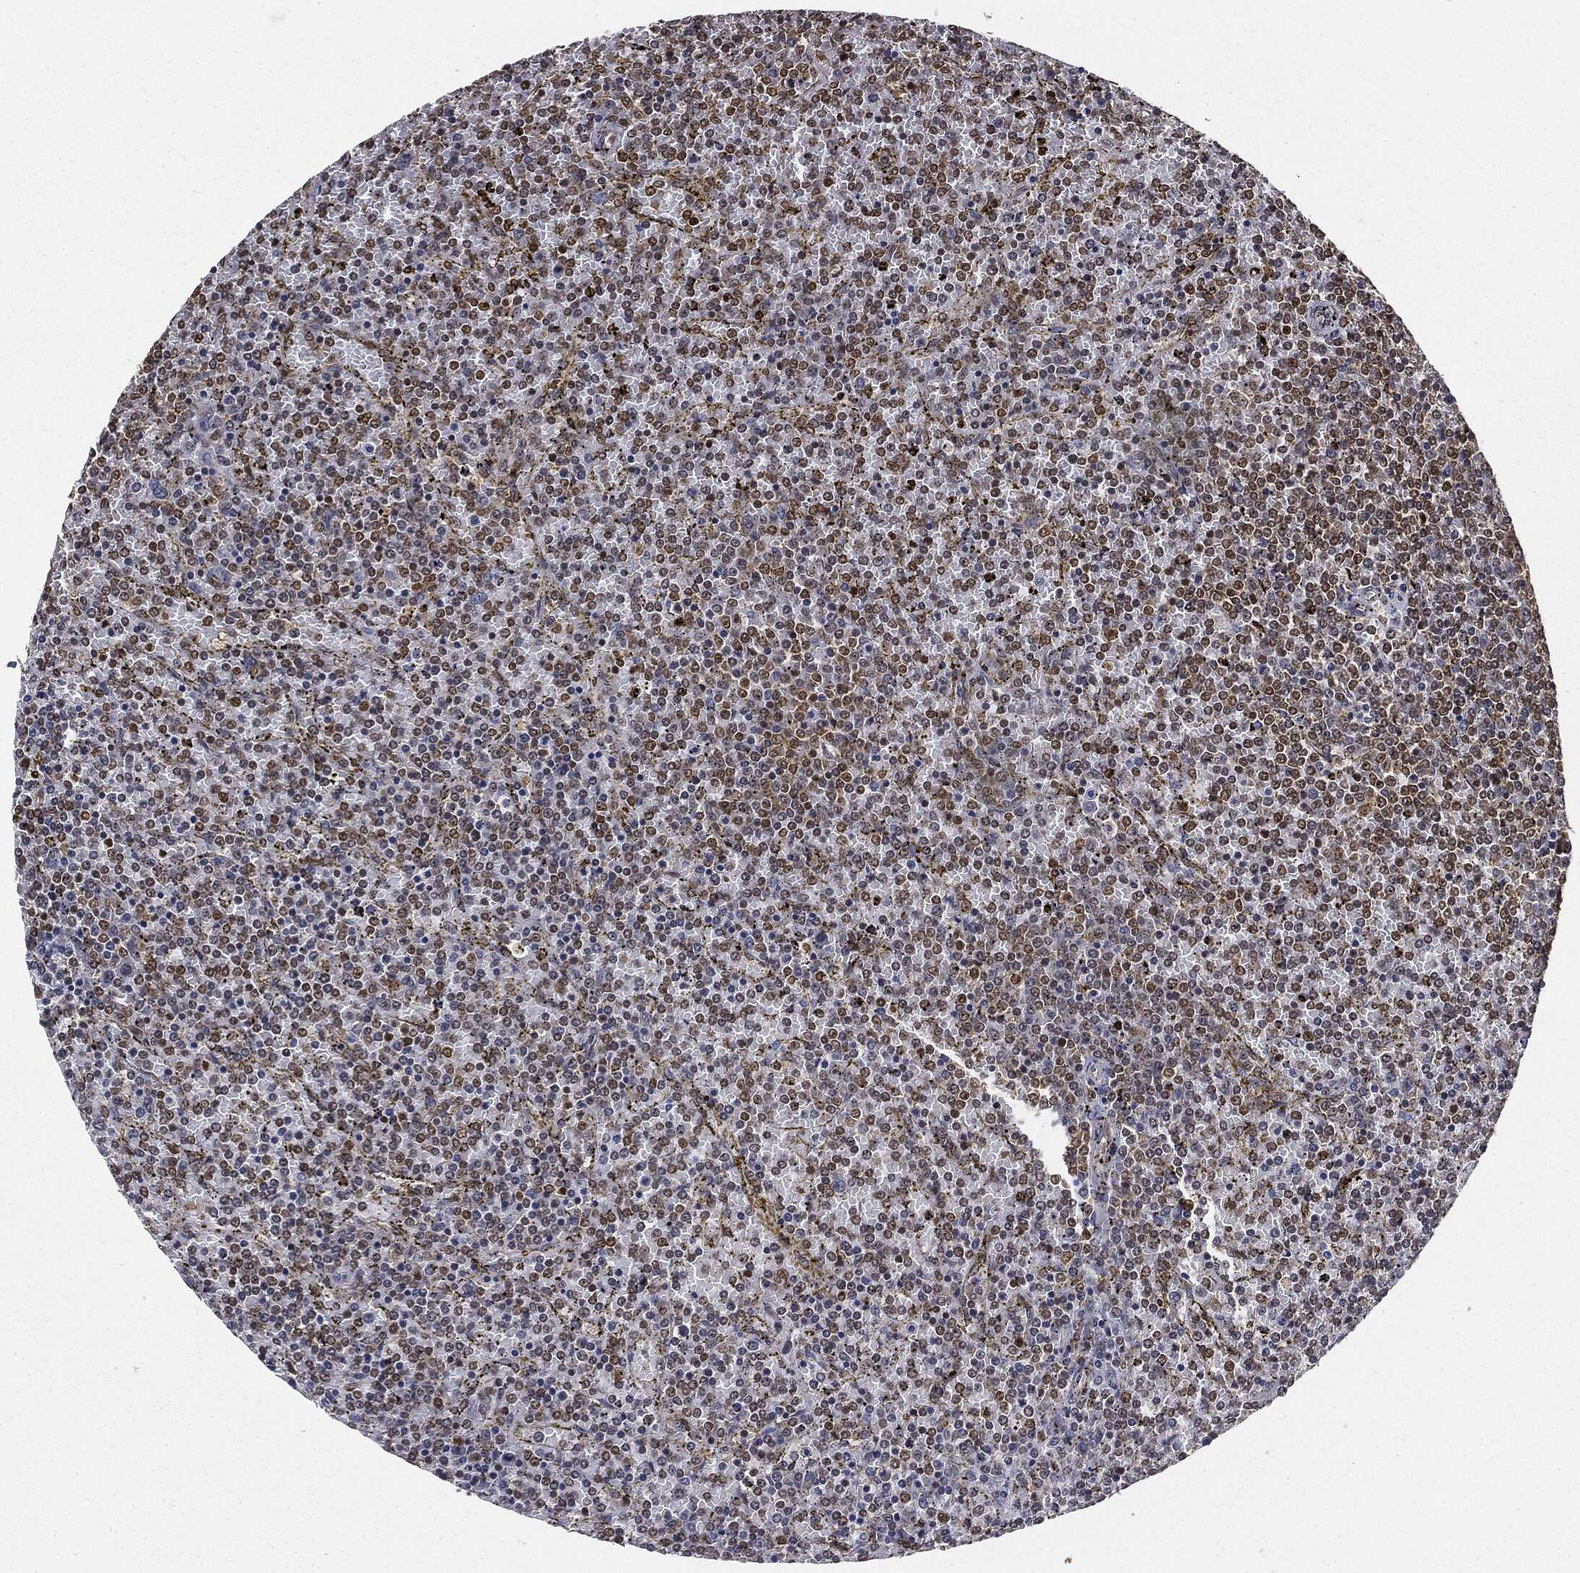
{"staining": {"intensity": "moderate", "quantity": ">75%", "location": "nuclear"}, "tissue": "lymphoma", "cell_type": "Tumor cells", "image_type": "cancer", "snomed": [{"axis": "morphology", "description": "Malignant lymphoma, non-Hodgkin's type, Low grade"}, {"axis": "topography", "description": "Spleen"}], "caption": "Brown immunohistochemical staining in lymphoma displays moderate nuclear staining in about >75% of tumor cells.", "gene": "TBC1D22A", "patient": {"sex": "female", "age": 77}}